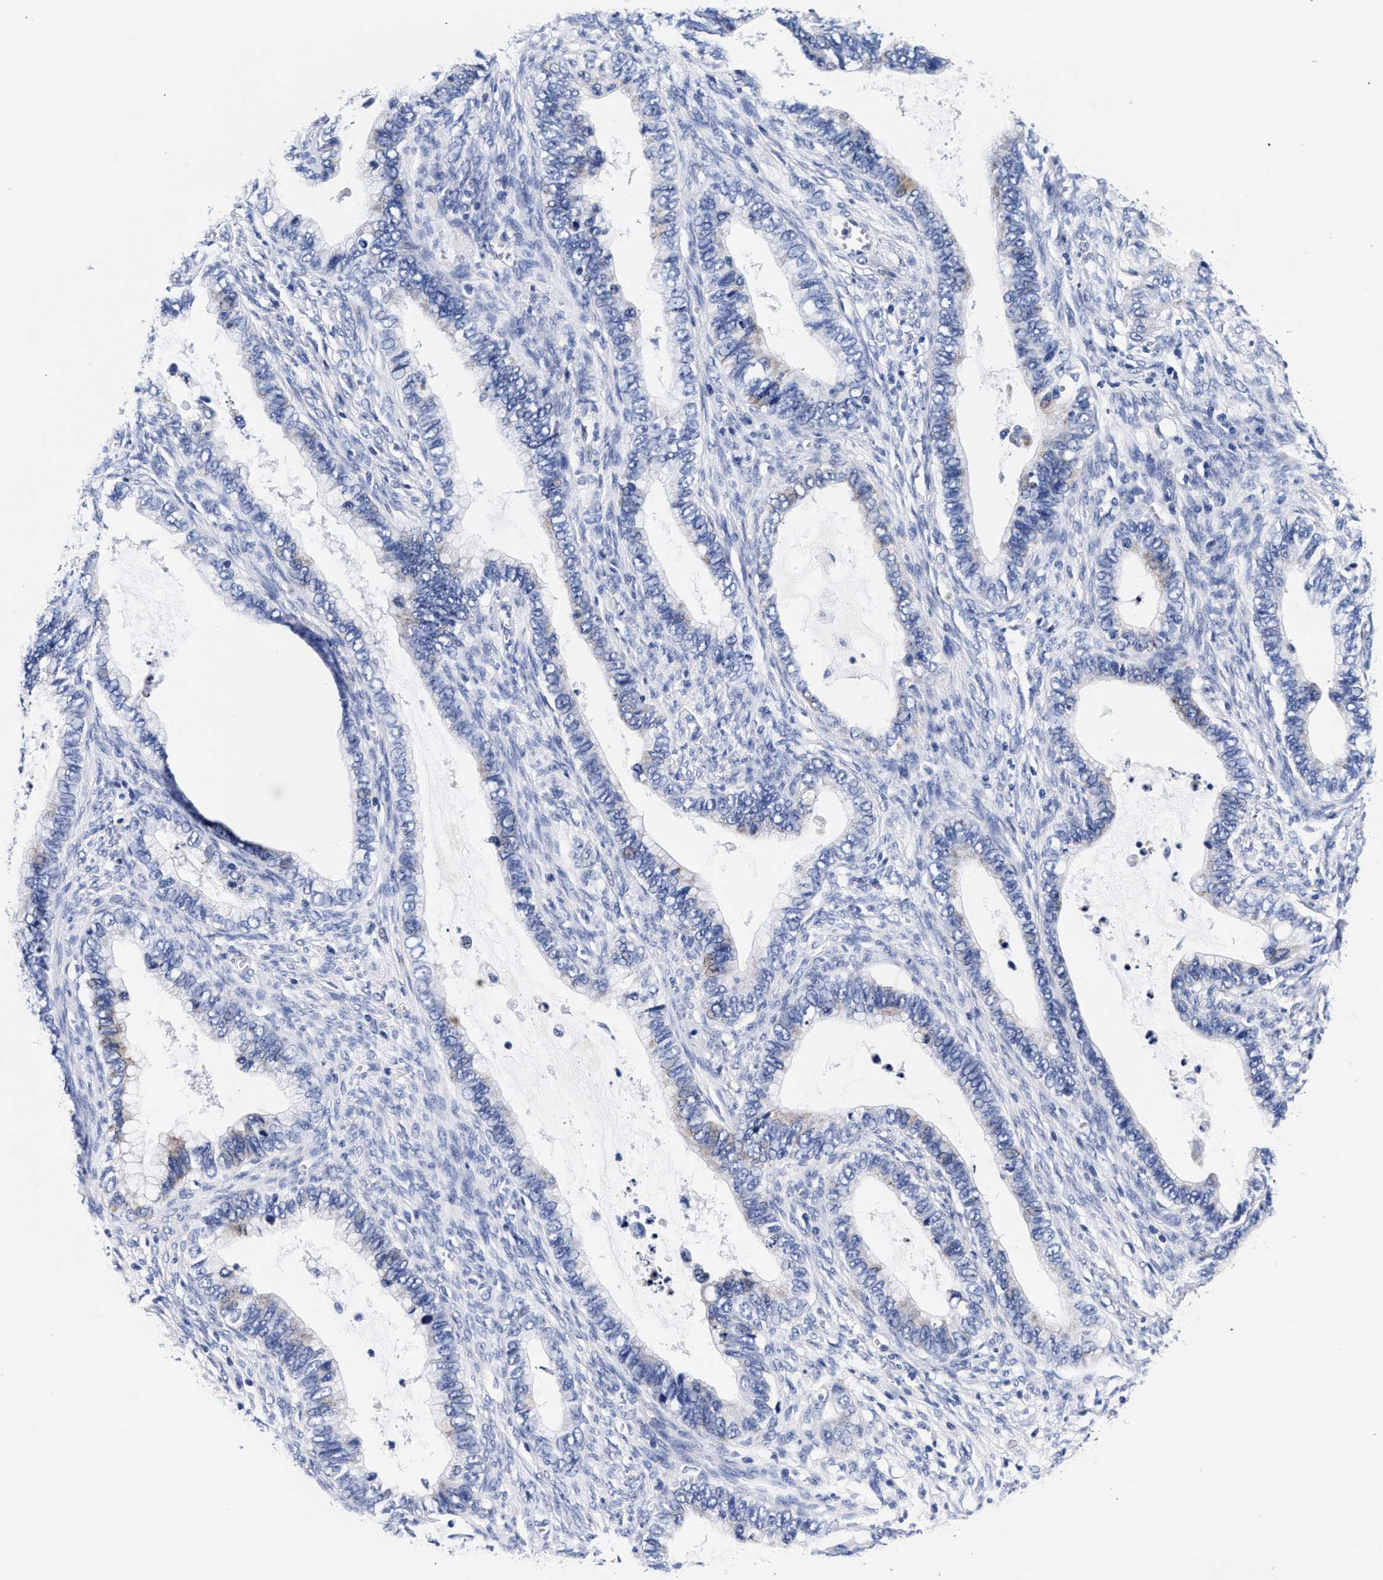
{"staining": {"intensity": "negative", "quantity": "none", "location": "none"}, "tissue": "cervical cancer", "cell_type": "Tumor cells", "image_type": "cancer", "snomed": [{"axis": "morphology", "description": "Adenocarcinoma, NOS"}, {"axis": "topography", "description": "Cervix"}], "caption": "Tumor cells show no significant protein staining in adenocarcinoma (cervical).", "gene": "RAB3B", "patient": {"sex": "female", "age": 44}}